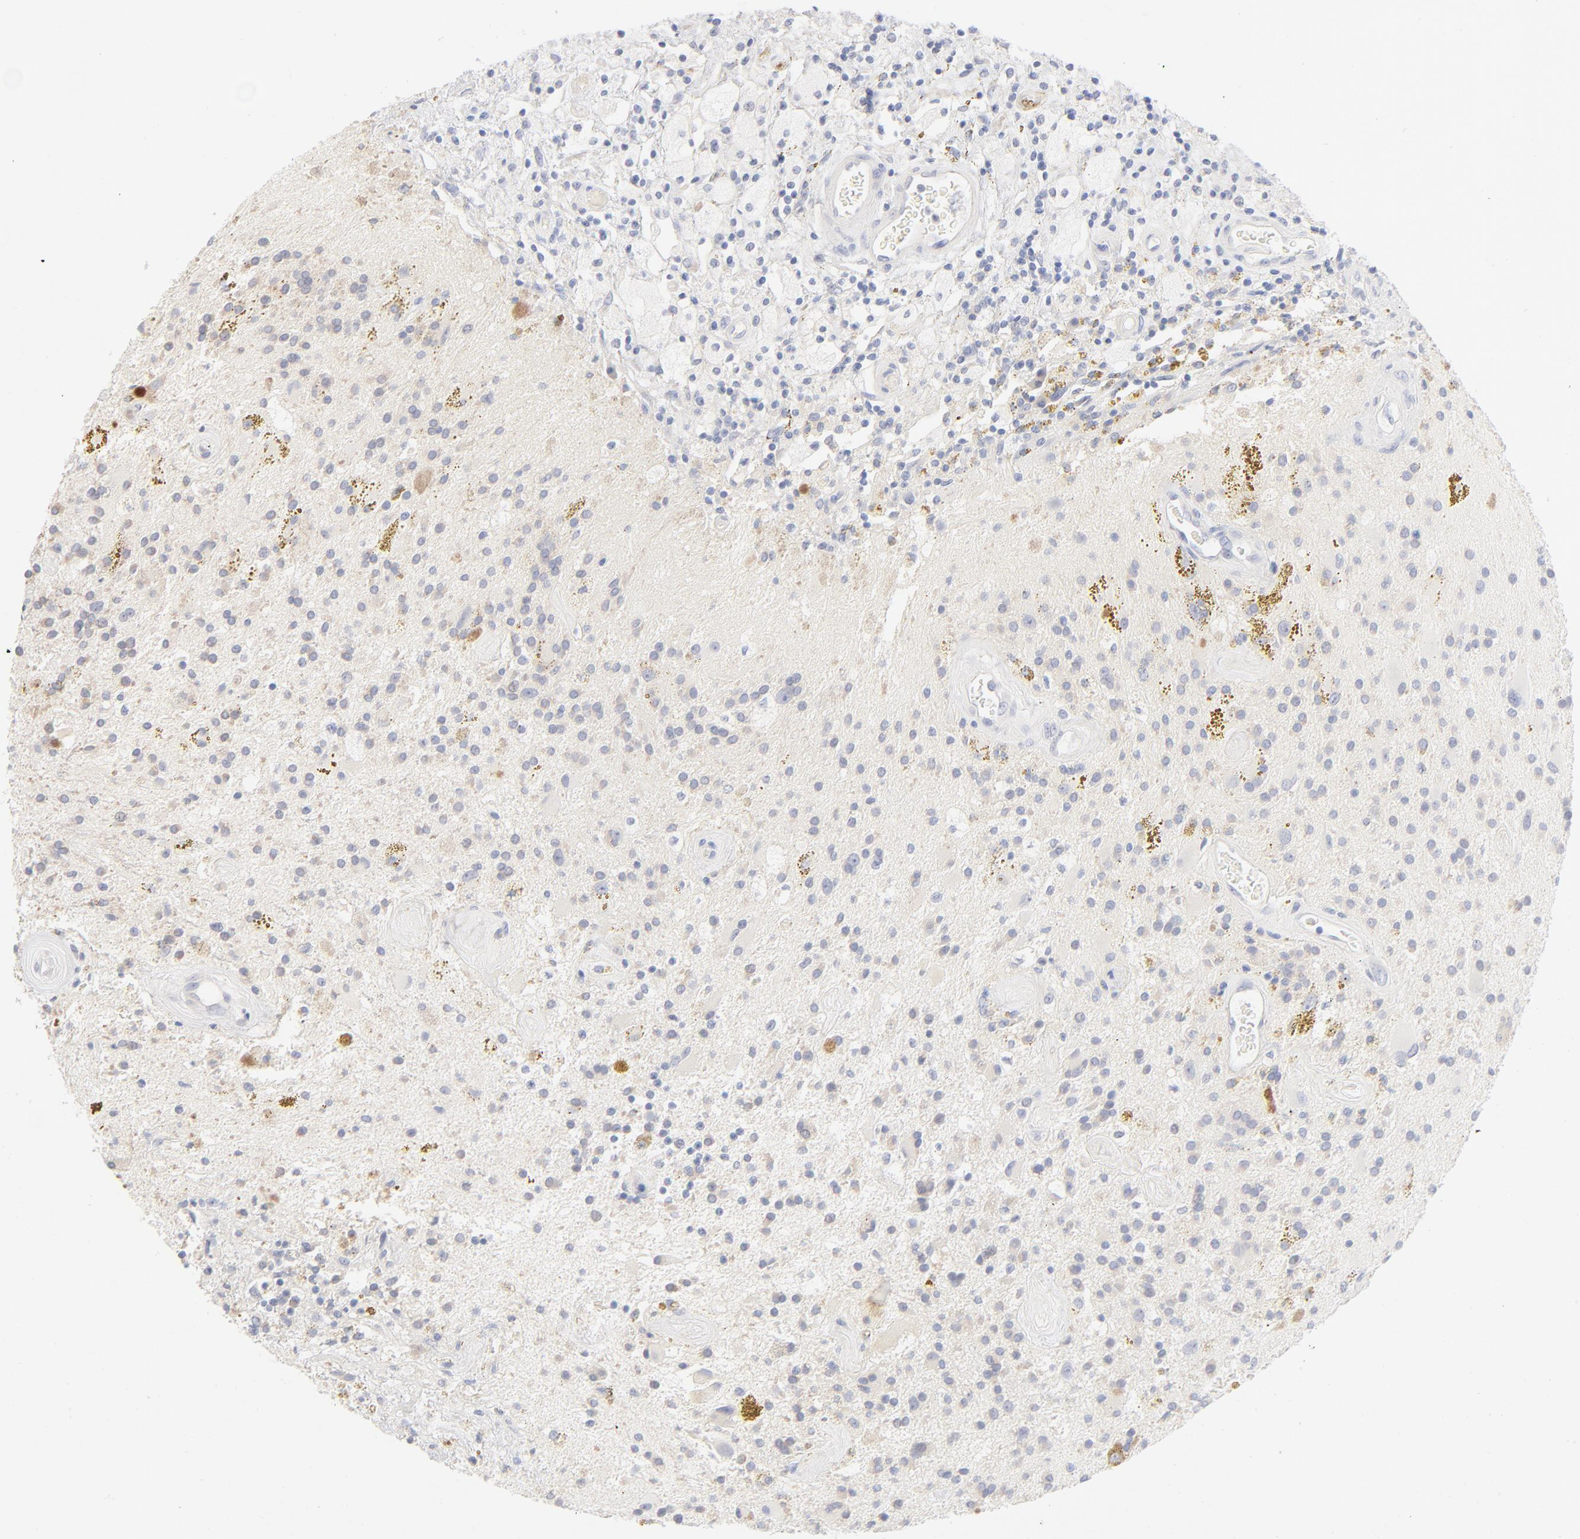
{"staining": {"intensity": "negative", "quantity": "none", "location": "none"}, "tissue": "glioma", "cell_type": "Tumor cells", "image_type": "cancer", "snomed": [{"axis": "morphology", "description": "Glioma, malignant, Low grade"}, {"axis": "topography", "description": "Brain"}], "caption": "Image shows no protein positivity in tumor cells of glioma tissue.", "gene": "ONECUT1", "patient": {"sex": "male", "age": 58}}